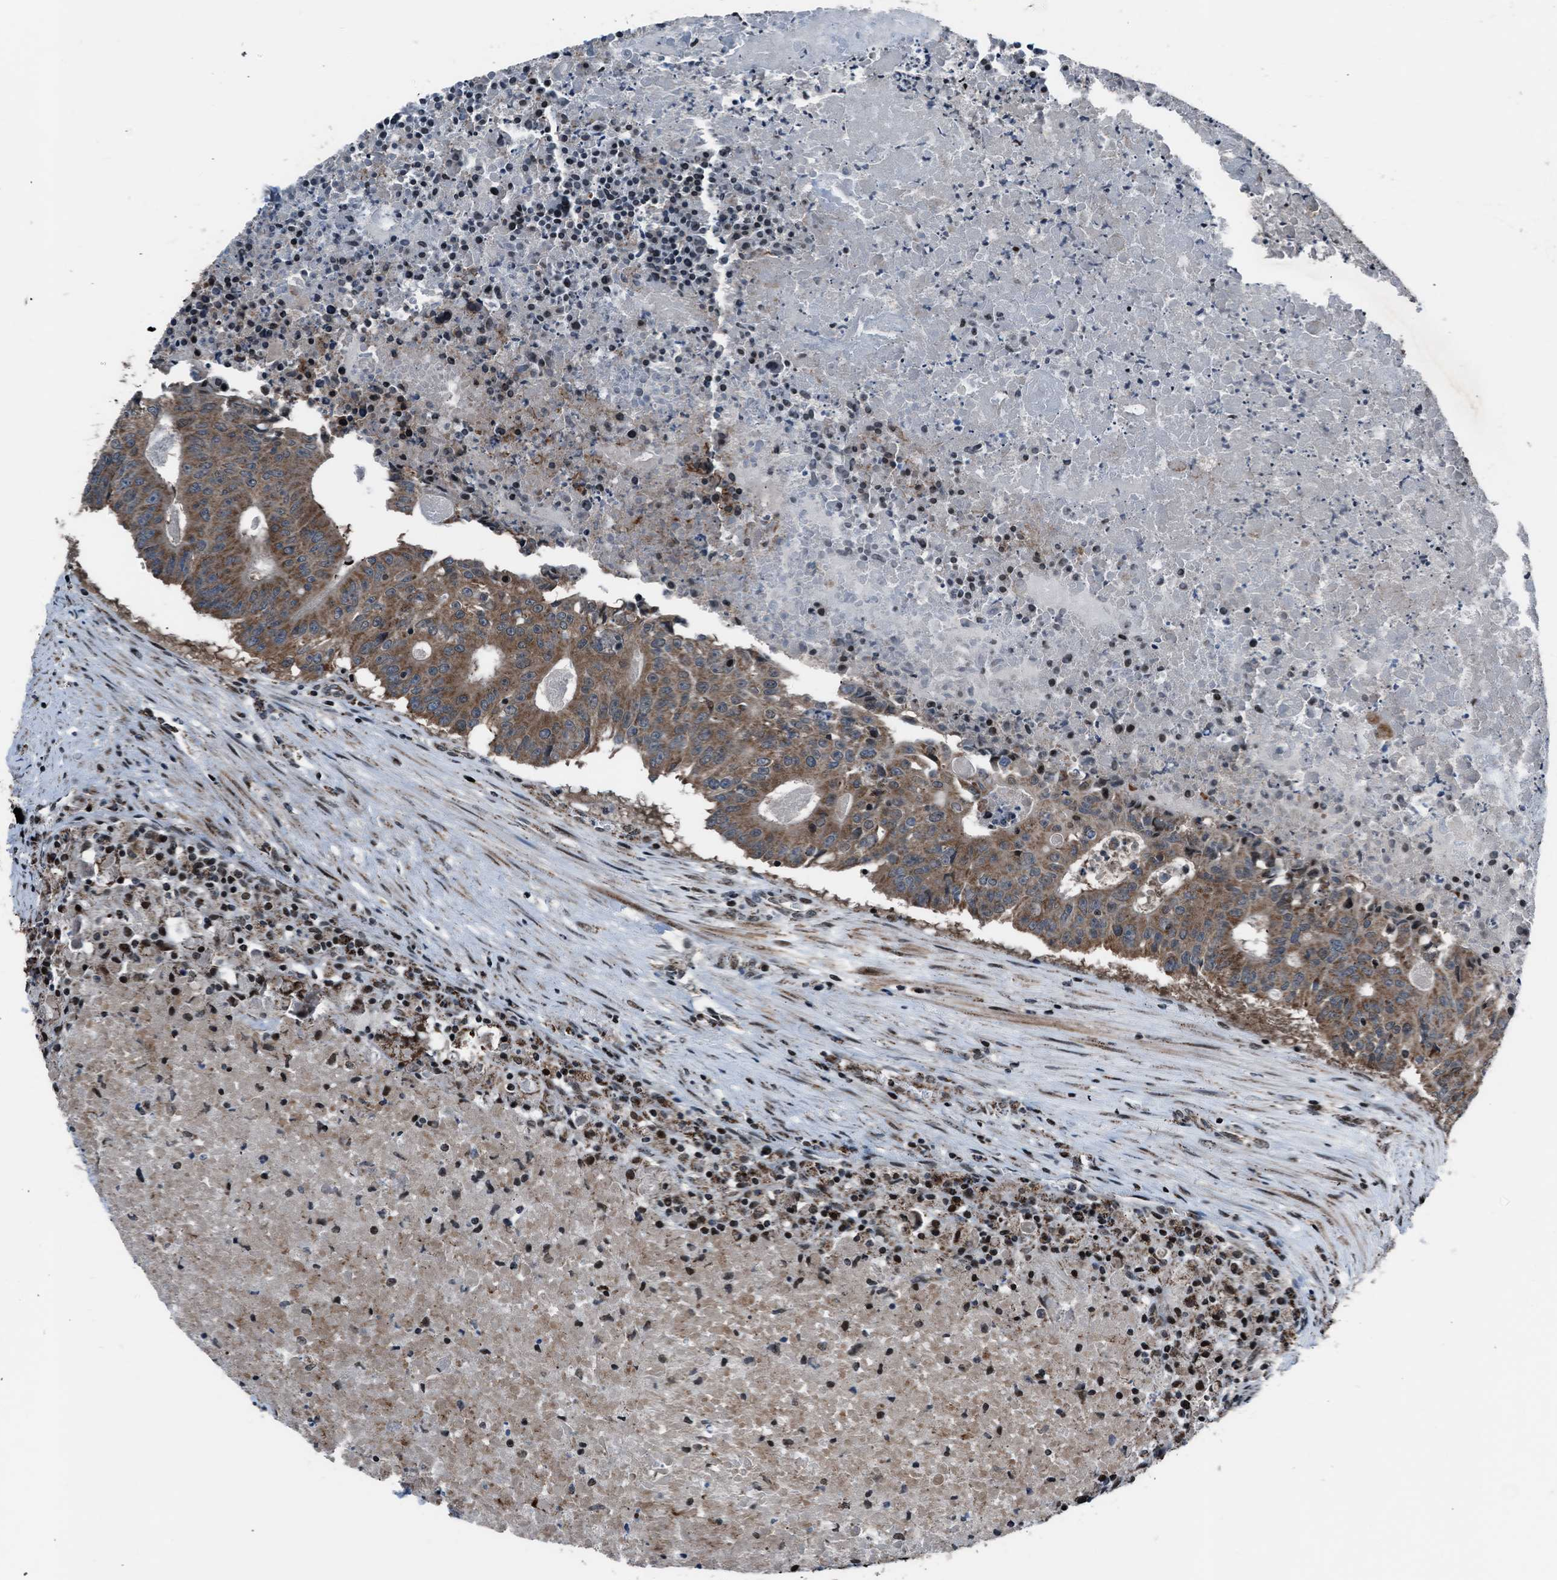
{"staining": {"intensity": "moderate", "quantity": ">75%", "location": "cytoplasmic/membranous"}, "tissue": "colorectal cancer", "cell_type": "Tumor cells", "image_type": "cancer", "snomed": [{"axis": "morphology", "description": "Adenocarcinoma, NOS"}, {"axis": "topography", "description": "Colon"}], "caption": "A medium amount of moderate cytoplasmic/membranous expression is present in about >75% of tumor cells in colorectal cancer (adenocarcinoma) tissue. (Brightfield microscopy of DAB IHC at high magnification).", "gene": "MORC3", "patient": {"sex": "male", "age": 87}}